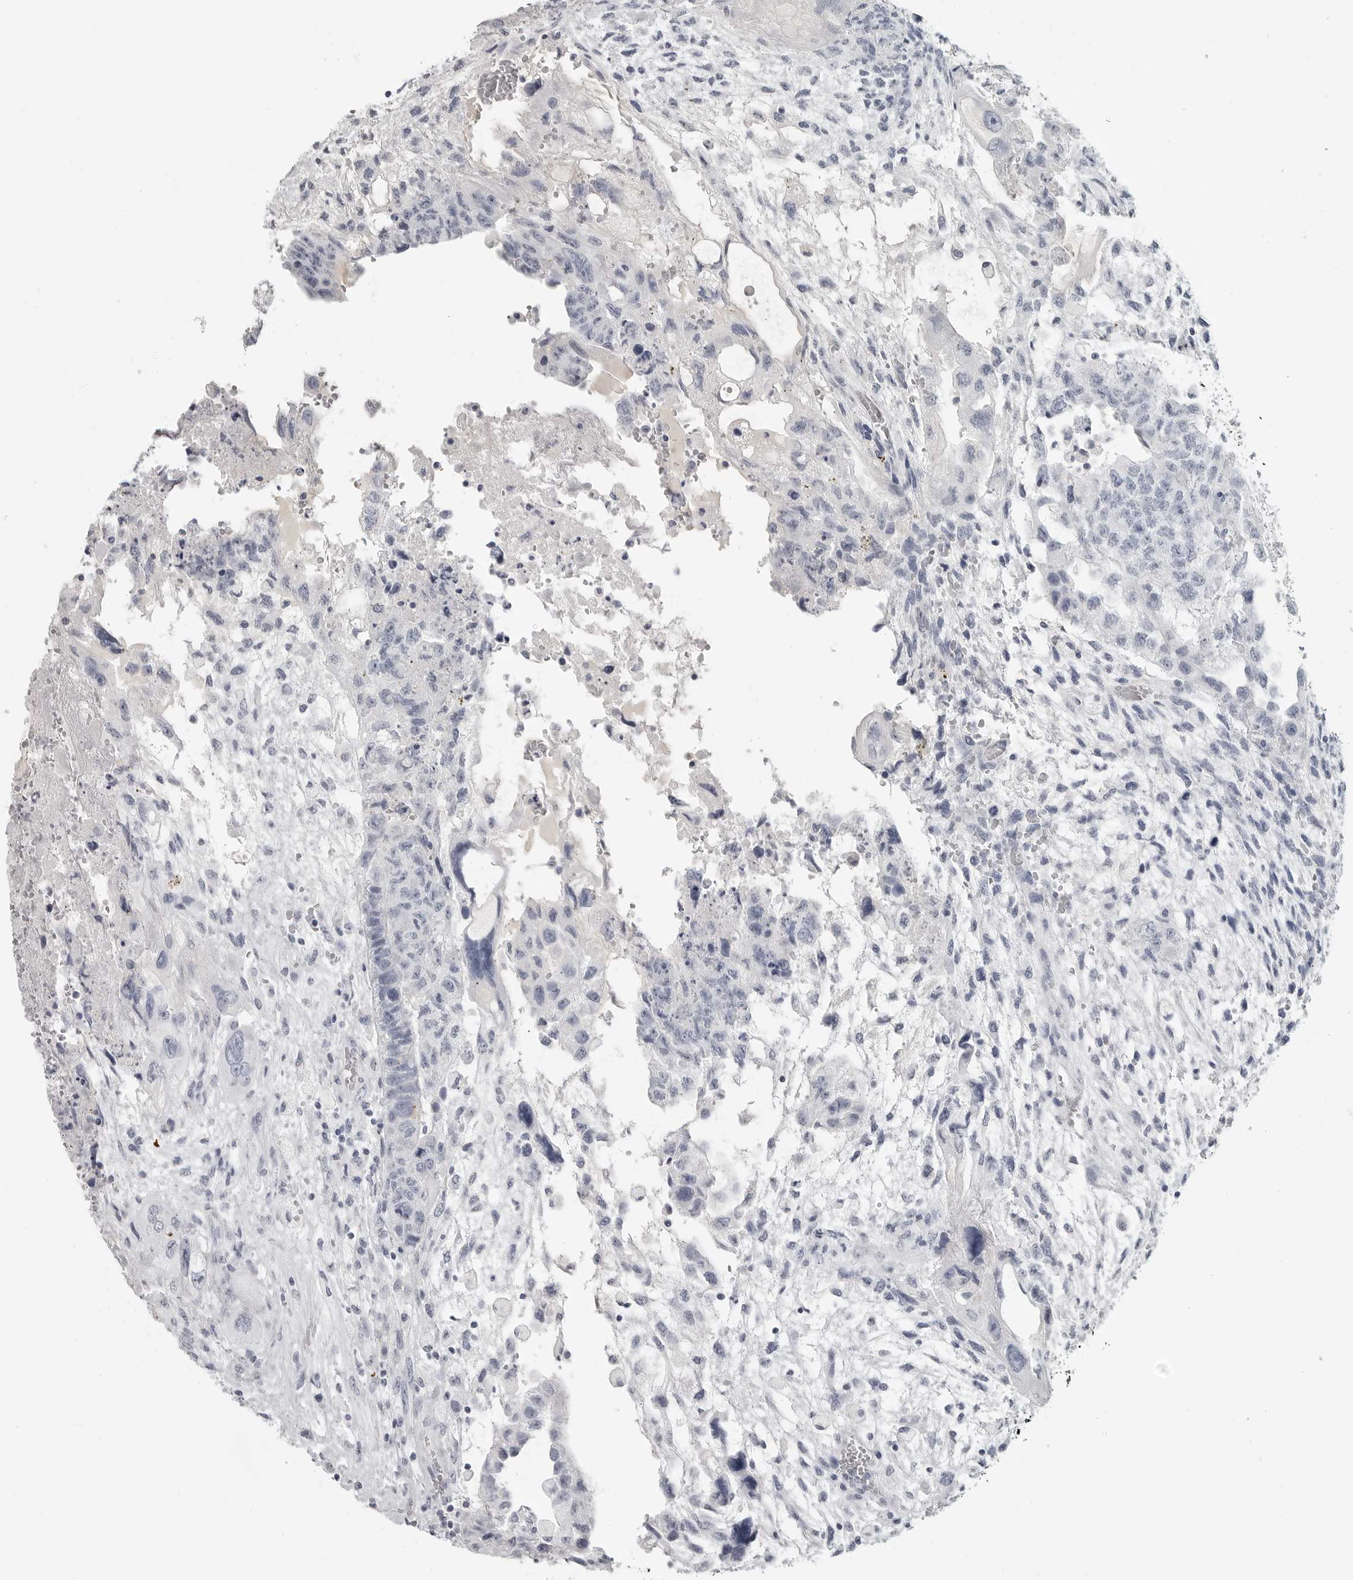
{"staining": {"intensity": "negative", "quantity": "none", "location": "none"}, "tissue": "testis cancer", "cell_type": "Tumor cells", "image_type": "cancer", "snomed": [{"axis": "morphology", "description": "Carcinoma, Embryonal, NOS"}, {"axis": "topography", "description": "Testis"}], "caption": "Immunohistochemical staining of human embryonal carcinoma (testis) exhibits no significant positivity in tumor cells.", "gene": "LY6D", "patient": {"sex": "male", "age": 36}}